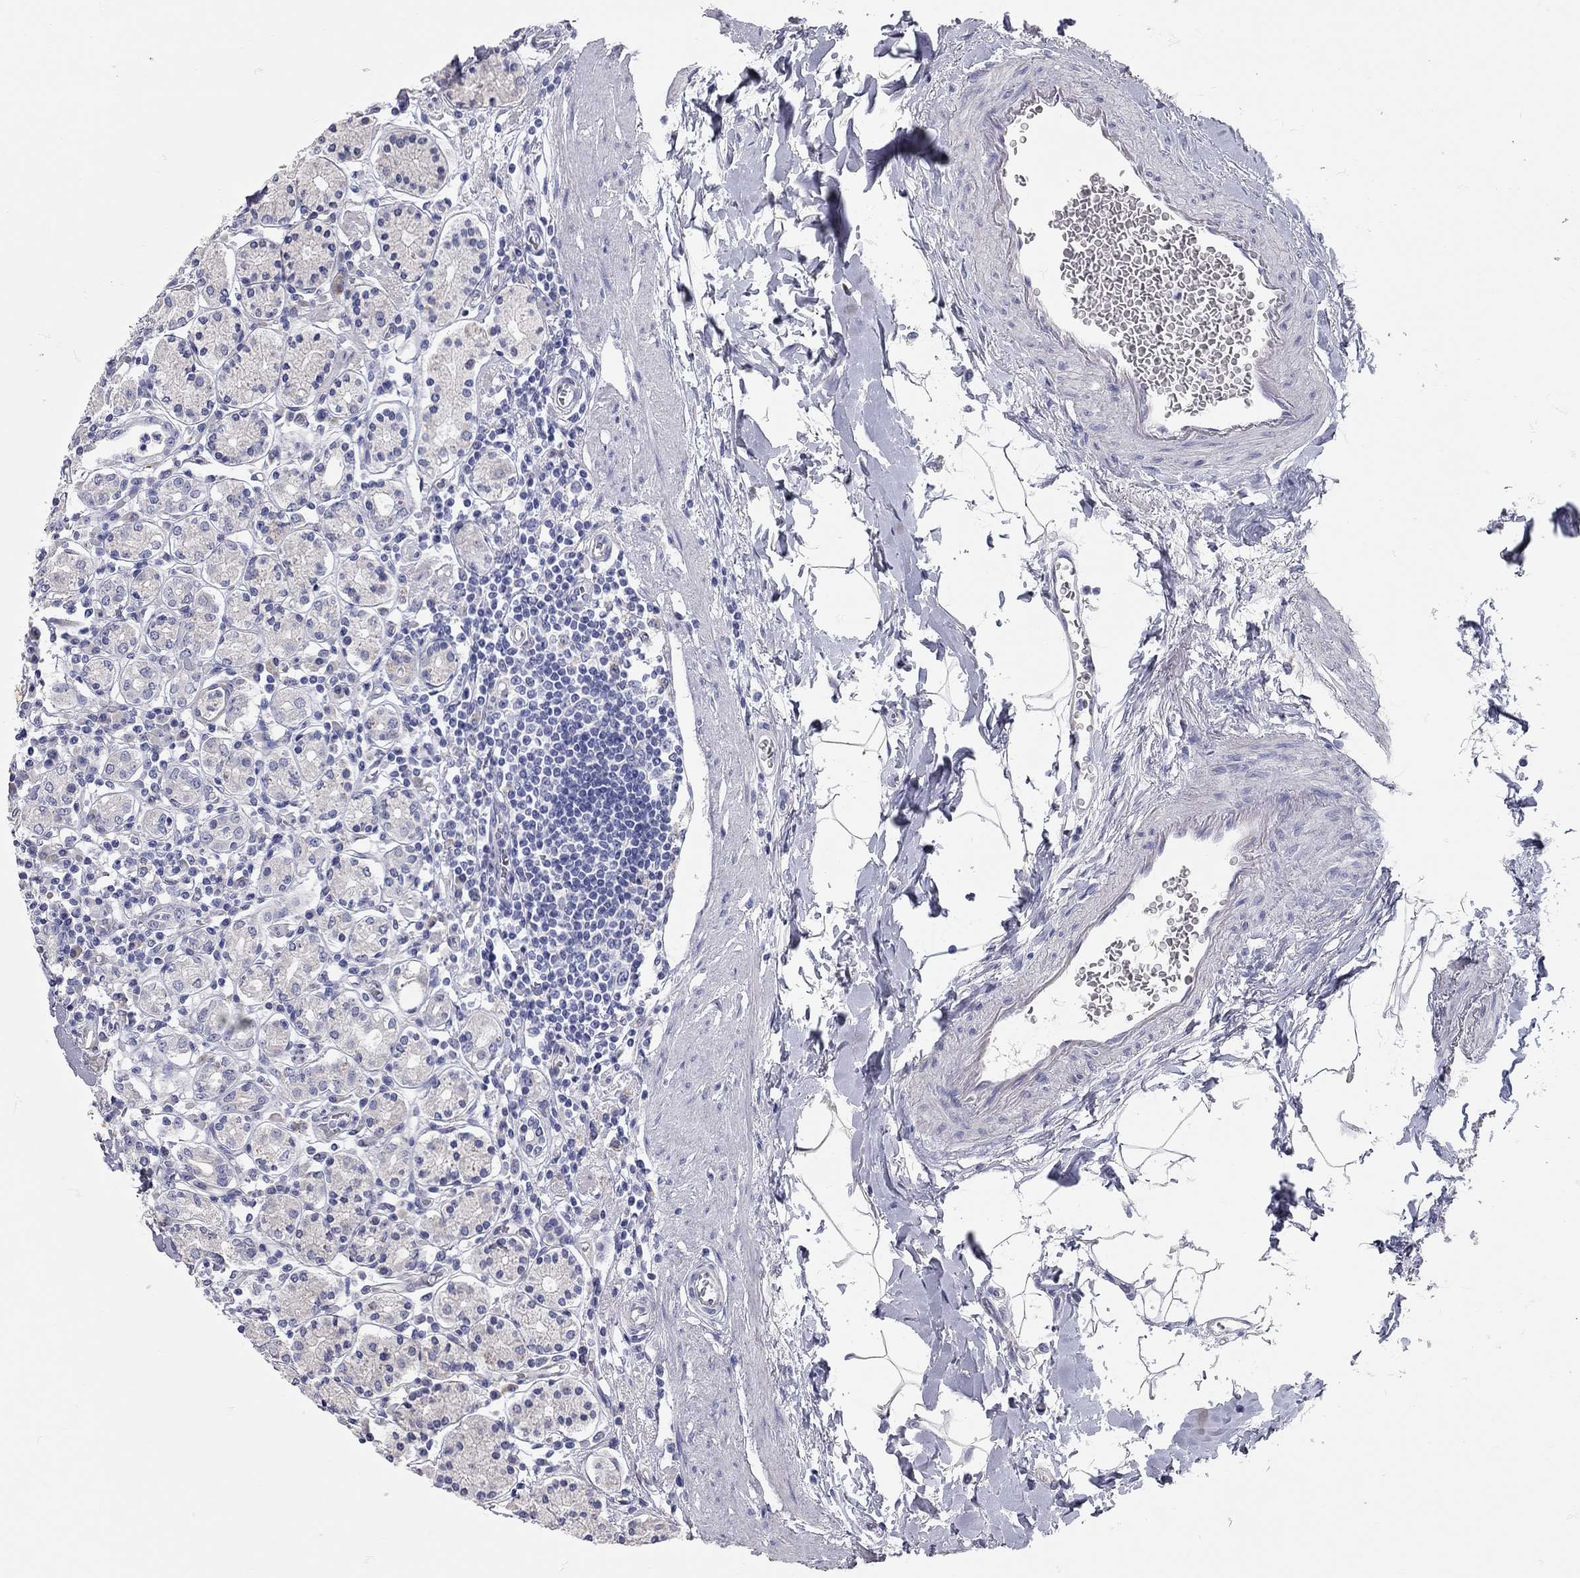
{"staining": {"intensity": "negative", "quantity": "none", "location": "none"}, "tissue": "stomach", "cell_type": "Glandular cells", "image_type": "normal", "snomed": [{"axis": "morphology", "description": "Normal tissue, NOS"}, {"axis": "topography", "description": "Stomach, upper"}, {"axis": "topography", "description": "Stomach"}], "caption": "The image exhibits no significant positivity in glandular cells of stomach. Brightfield microscopy of immunohistochemistry (IHC) stained with DAB (3,3'-diaminobenzidine) (brown) and hematoxylin (blue), captured at high magnification.", "gene": "XAGE2", "patient": {"sex": "male", "age": 62}}